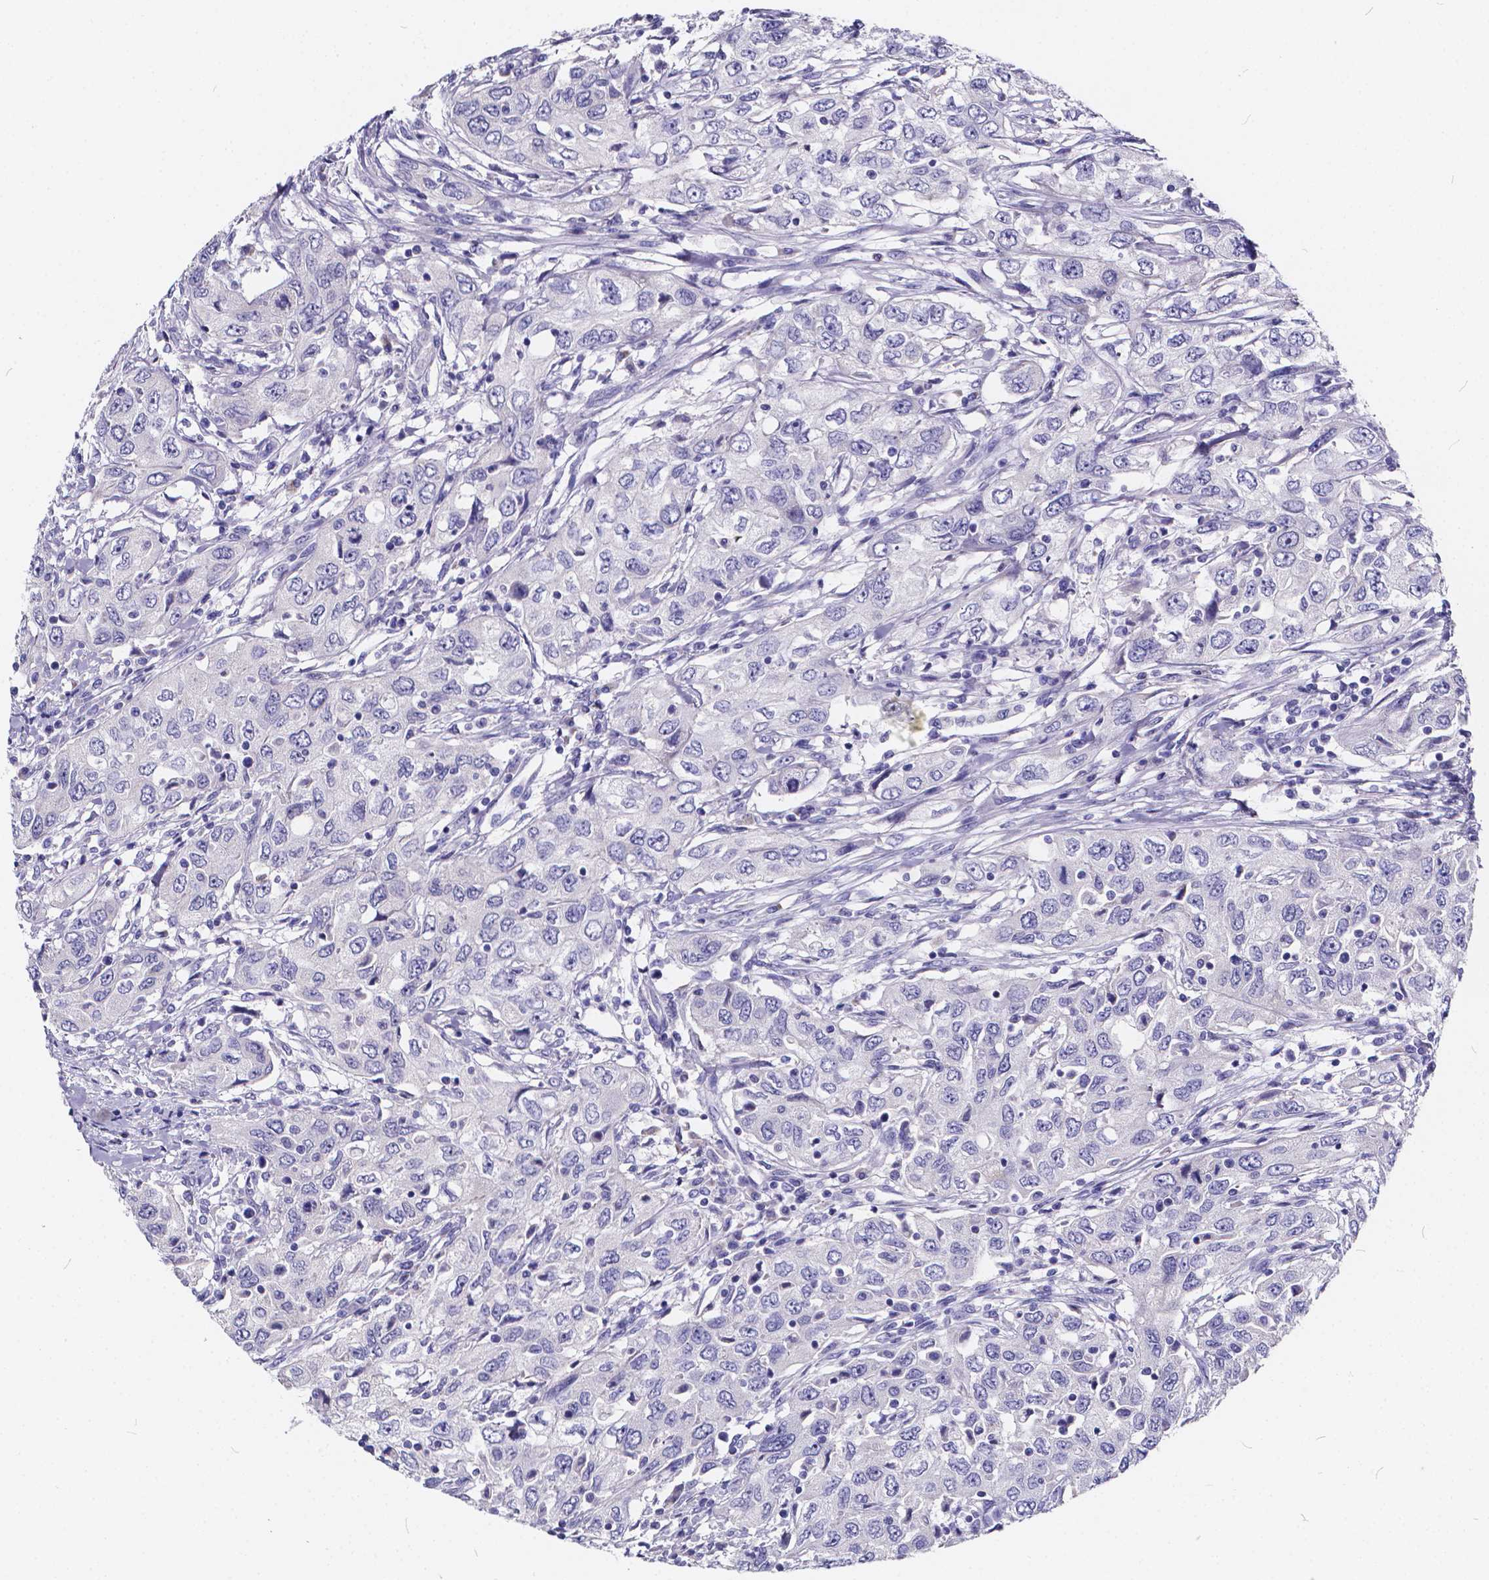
{"staining": {"intensity": "negative", "quantity": "none", "location": "none"}, "tissue": "urothelial cancer", "cell_type": "Tumor cells", "image_type": "cancer", "snomed": [{"axis": "morphology", "description": "Urothelial carcinoma, High grade"}, {"axis": "topography", "description": "Urinary bladder"}], "caption": "Immunohistochemical staining of urothelial cancer reveals no significant expression in tumor cells. The staining was performed using DAB to visualize the protein expression in brown, while the nuclei were stained in blue with hematoxylin (Magnification: 20x).", "gene": "SPEF2", "patient": {"sex": "male", "age": 76}}